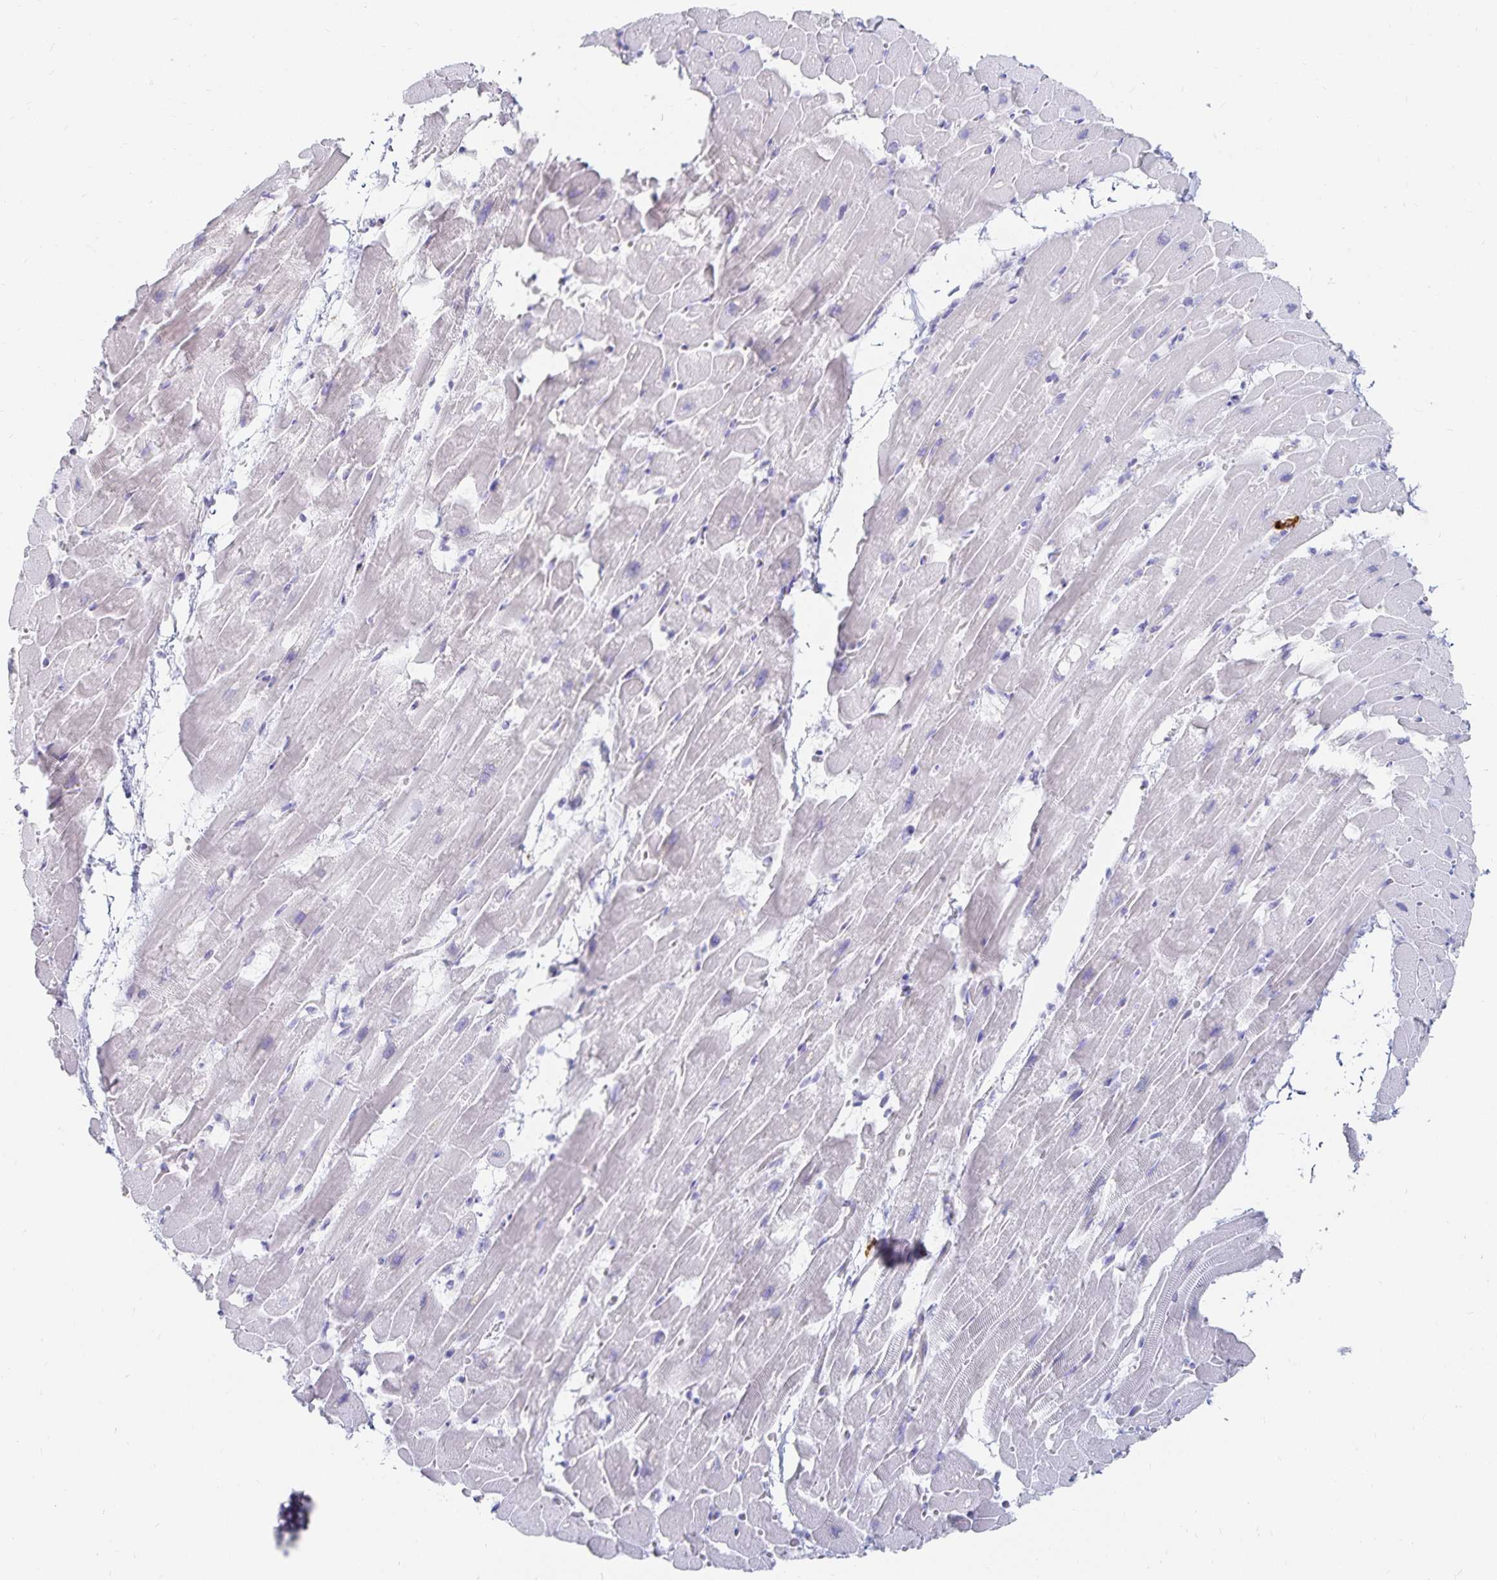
{"staining": {"intensity": "negative", "quantity": "none", "location": "none"}, "tissue": "heart muscle", "cell_type": "Cardiomyocytes", "image_type": "normal", "snomed": [{"axis": "morphology", "description": "Normal tissue, NOS"}, {"axis": "topography", "description": "Heart"}], "caption": "Benign heart muscle was stained to show a protein in brown. There is no significant expression in cardiomyocytes.", "gene": "TNIP1", "patient": {"sex": "male", "age": 37}}